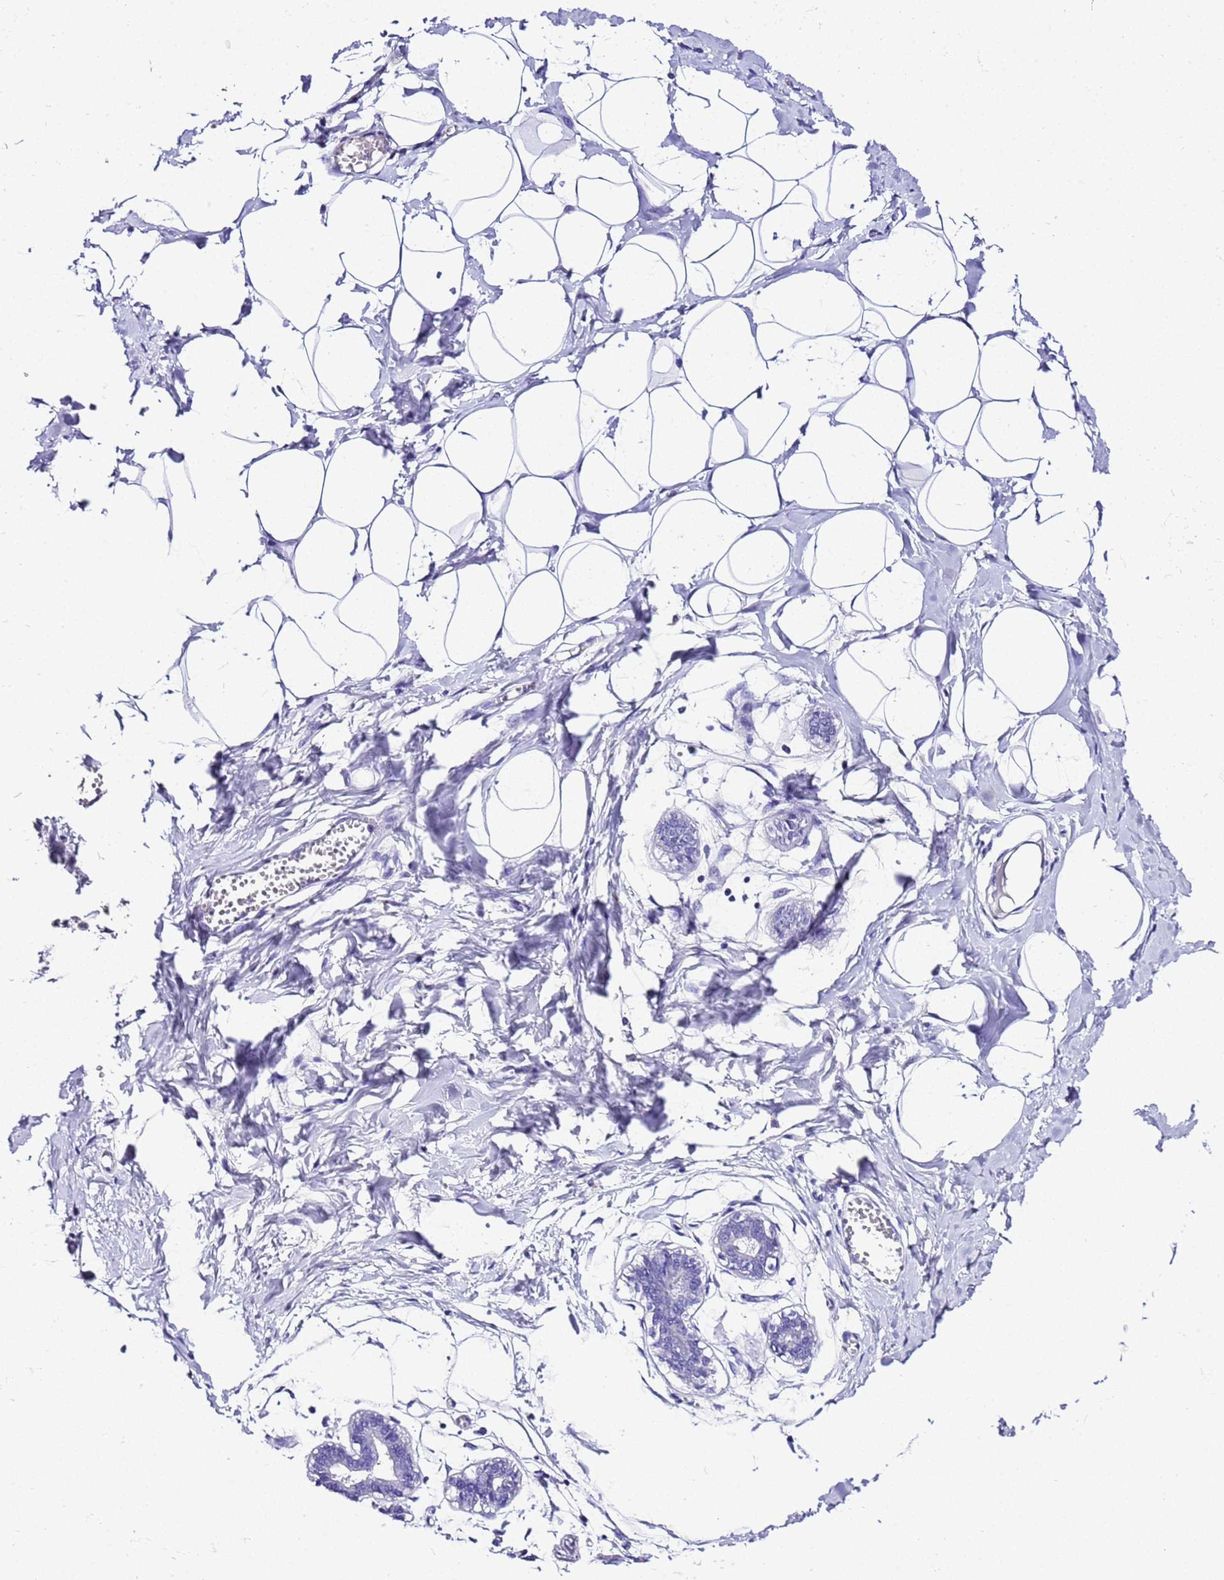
{"staining": {"intensity": "negative", "quantity": "none", "location": "none"}, "tissue": "breast", "cell_type": "Adipocytes", "image_type": "normal", "snomed": [{"axis": "morphology", "description": "Normal tissue, NOS"}, {"axis": "topography", "description": "Breast"}], "caption": "Immunohistochemistry image of unremarkable human breast stained for a protein (brown), which displays no staining in adipocytes.", "gene": "ZNF417", "patient": {"sex": "female", "age": 27}}